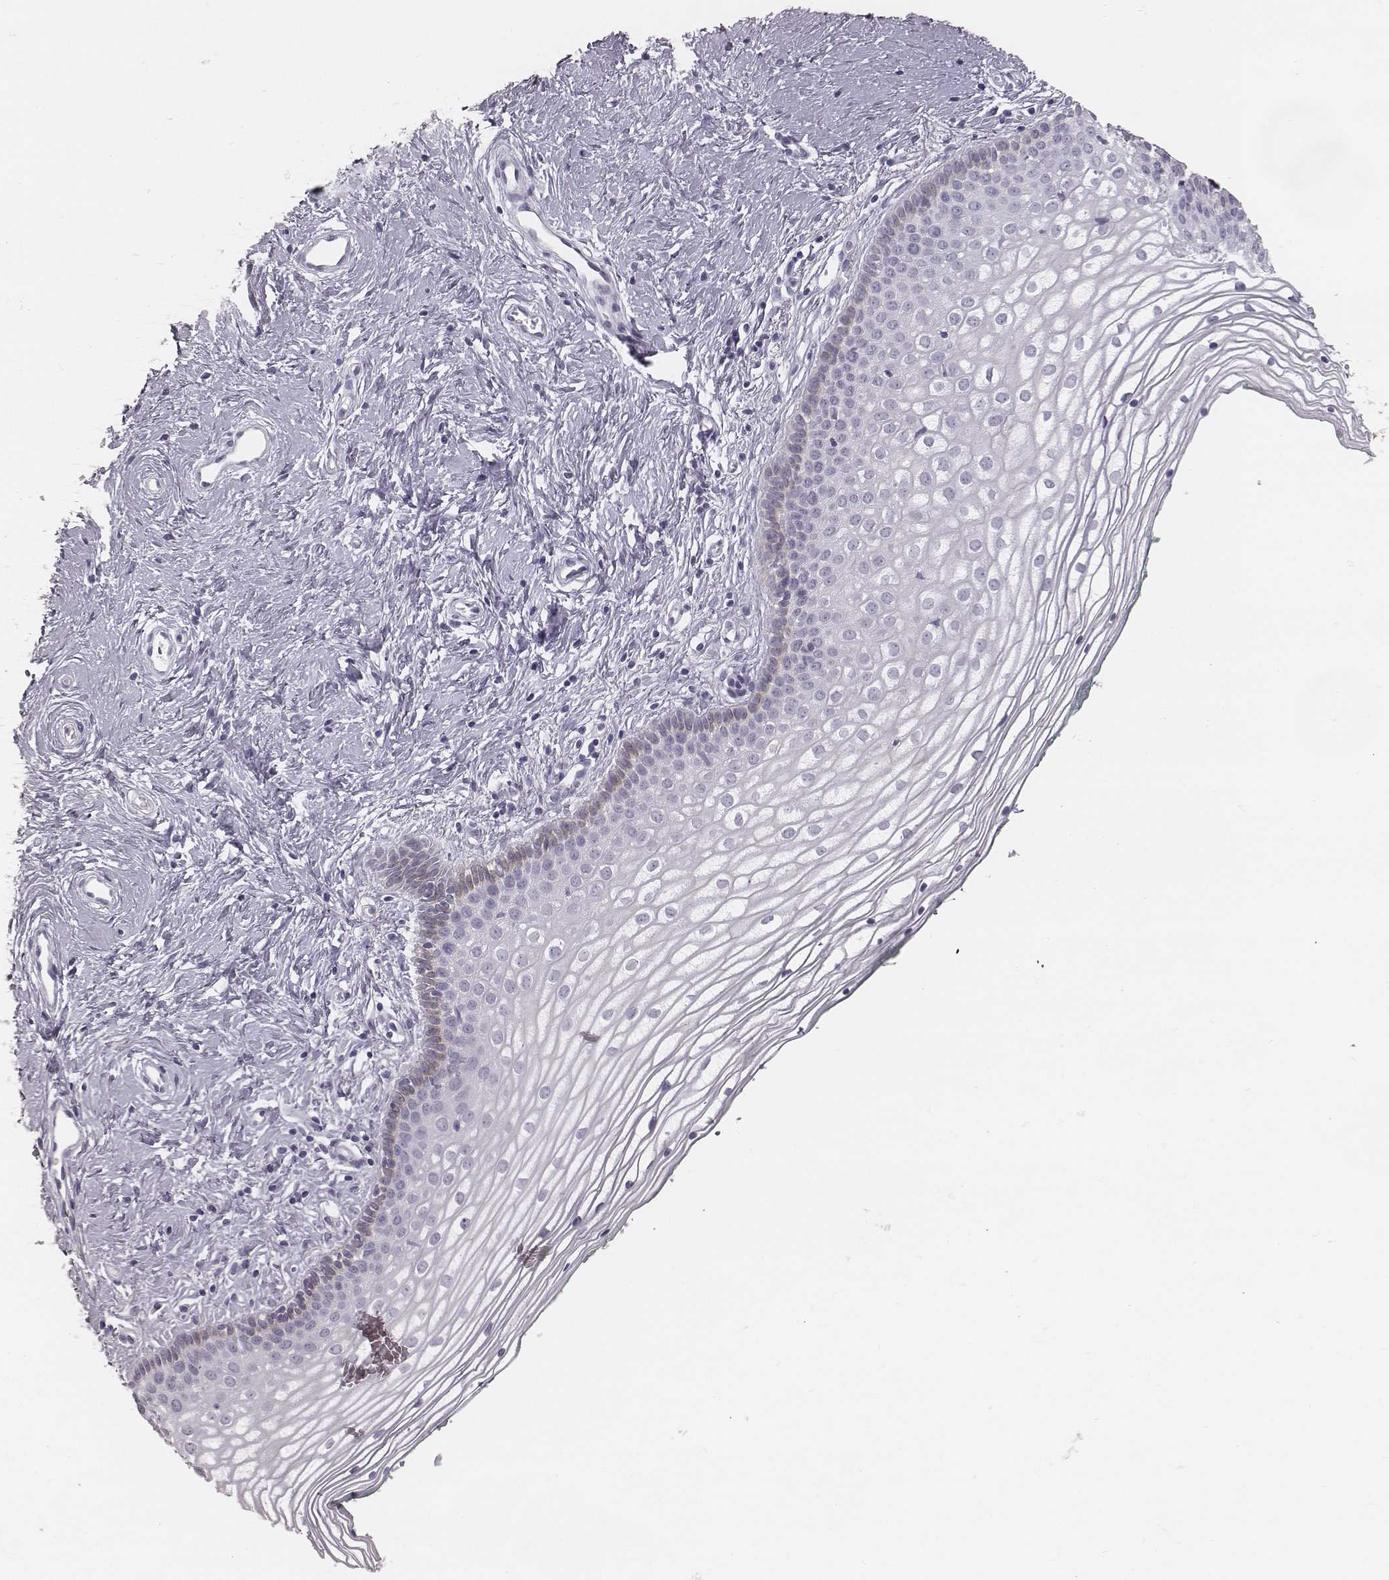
{"staining": {"intensity": "negative", "quantity": "none", "location": "none"}, "tissue": "vagina", "cell_type": "Squamous epithelial cells", "image_type": "normal", "snomed": [{"axis": "morphology", "description": "Normal tissue, NOS"}, {"axis": "topography", "description": "Vagina"}], "caption": "Unremarkable vagina was stained to show a protein in brown. There is no significant staining in squamous epithelial cells. (Stains: DAB immunohistochemistry (IHC) with hematoxylin counter stain, Microscopy: brightfield microscopy at high magnification).", "gene": "KCNJ12", "patient": {"sex": "female", "age": 36}}